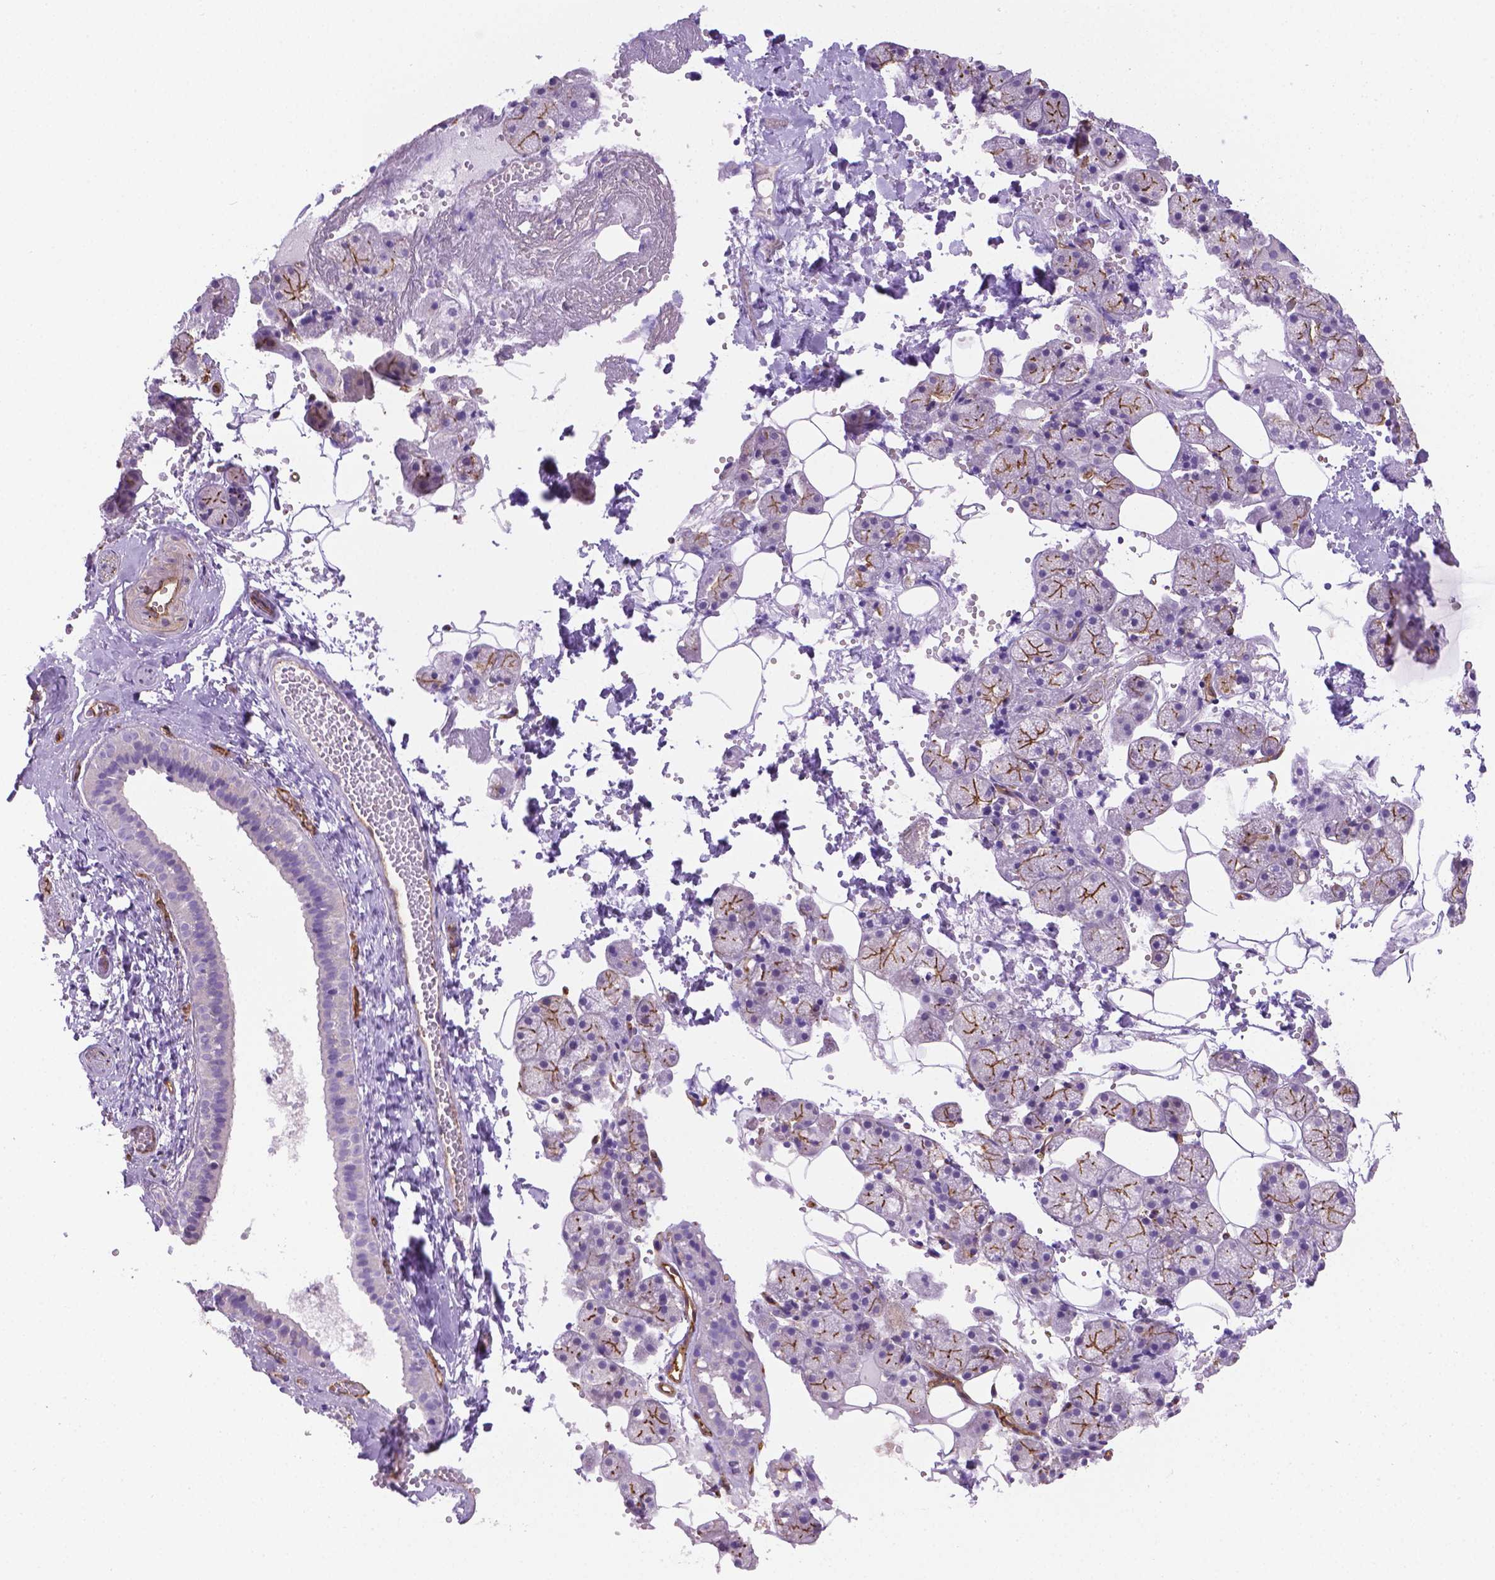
{"staining": {"intensity": "moderate", "quantity": "25%-75%", "location": "cytoplasmic/membranous"}, "tissue": "salivary gland", "cell_type": "Glandular cells", "image_type": "normal", "snomed": [{"axis": "morphology", "description": "Normal tissue, NOS"}, {"axis": "topography", "description": "Salivary gland"}], "caption": "A high-resolution micrograph shows immunohistochemistry (IHC) staining of normal salivary gland, which exhibits moderate cytoplasmic/membranous expression in about 25%-75% of glandular cells.", "gene": "CLIC4", "patient": {"sex": "male", "age": 38}}